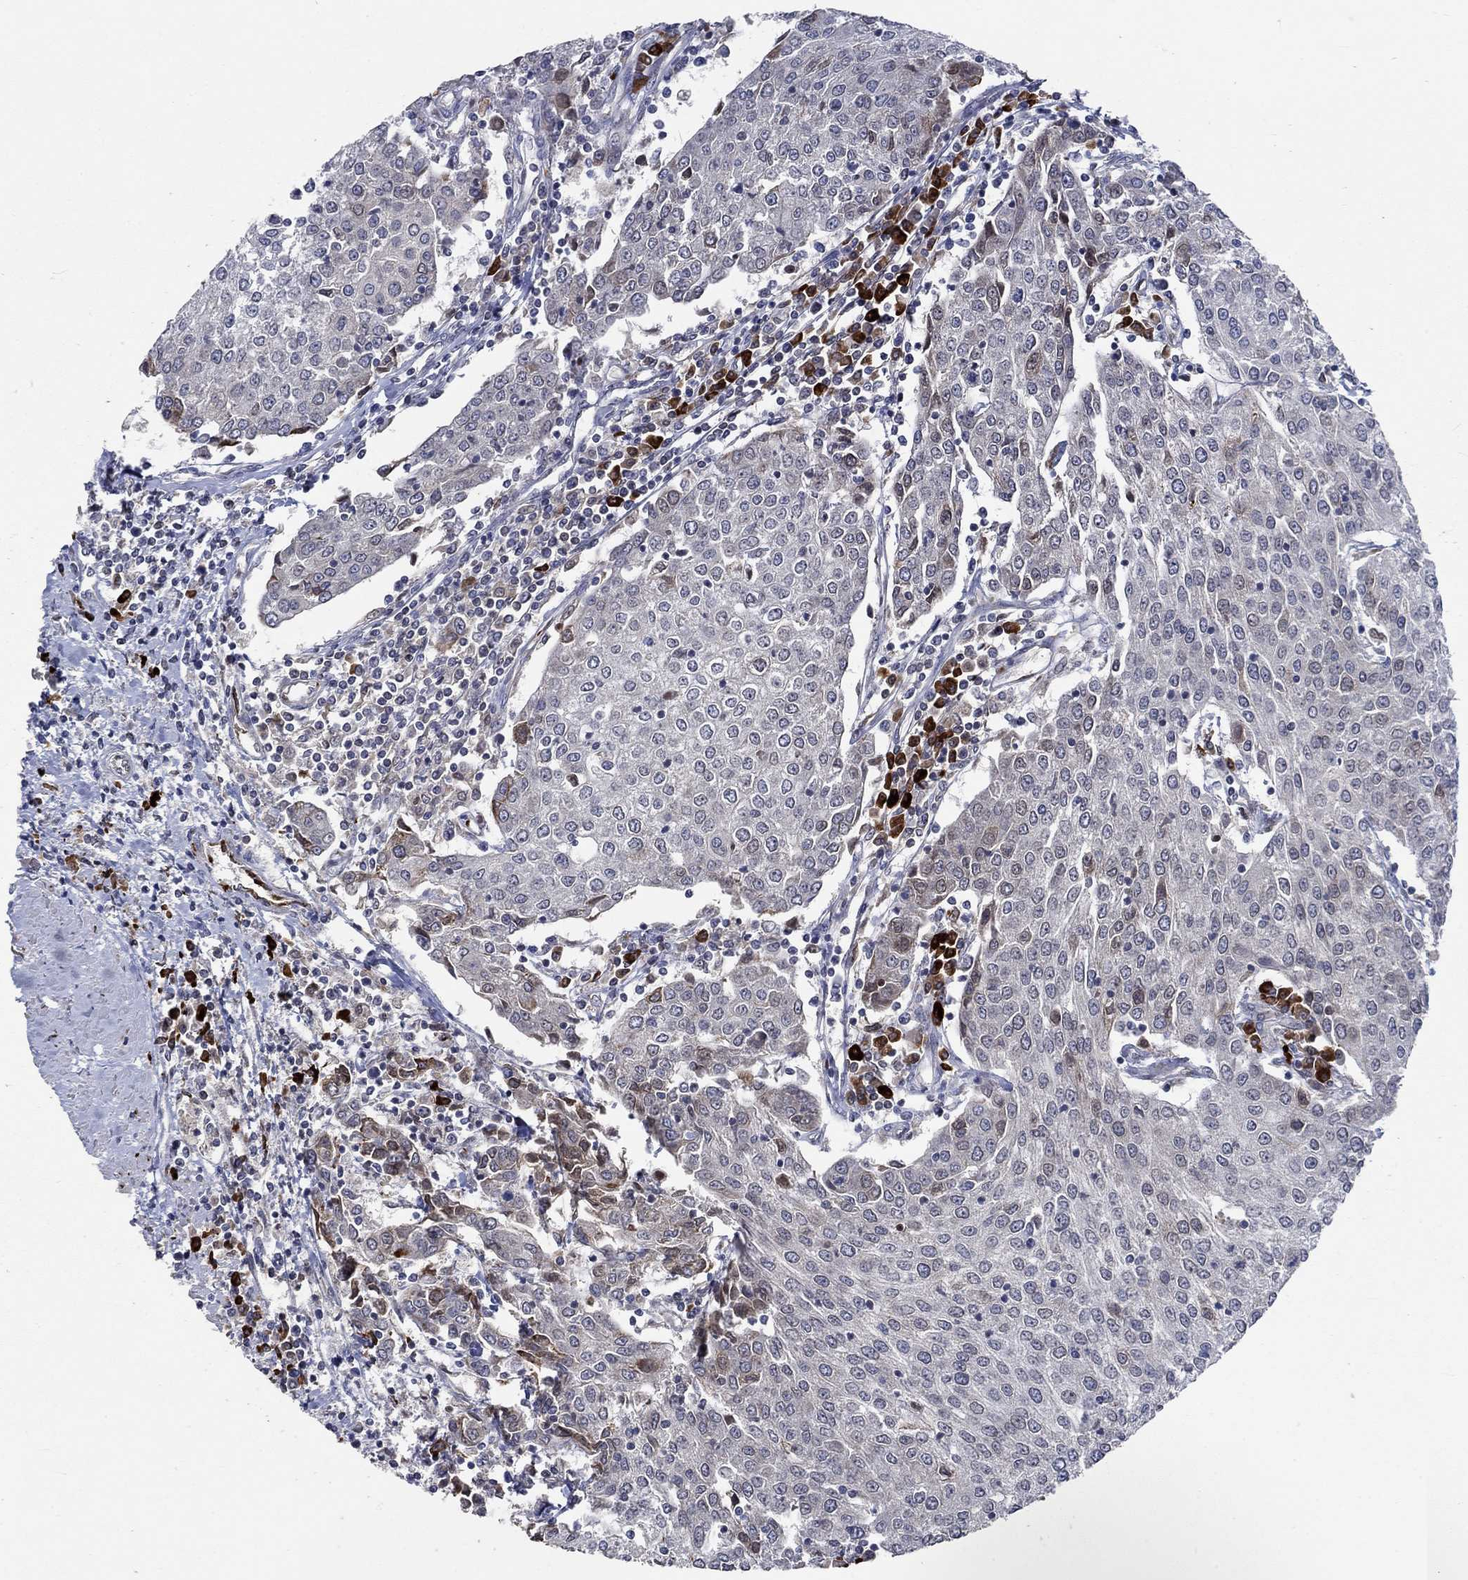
{"staining": {"intensity": "negative", "quantity": "none", "location": "none"}, "tissue": "urothelial cancer", "cell_type": "Tumor cells", "image_type": "cancer", "snomed": [{"axis": "morphology", "description": "Urothelial carcinoma, High grade"}, {"axis": "topography", "description": "Urinary bladder"}], "caption": "This is an IHC image of urothelial cancer. There is no expression in tumor cells.", "gene": "CETN3", "patient": {"sex": "female", "age": 85}}